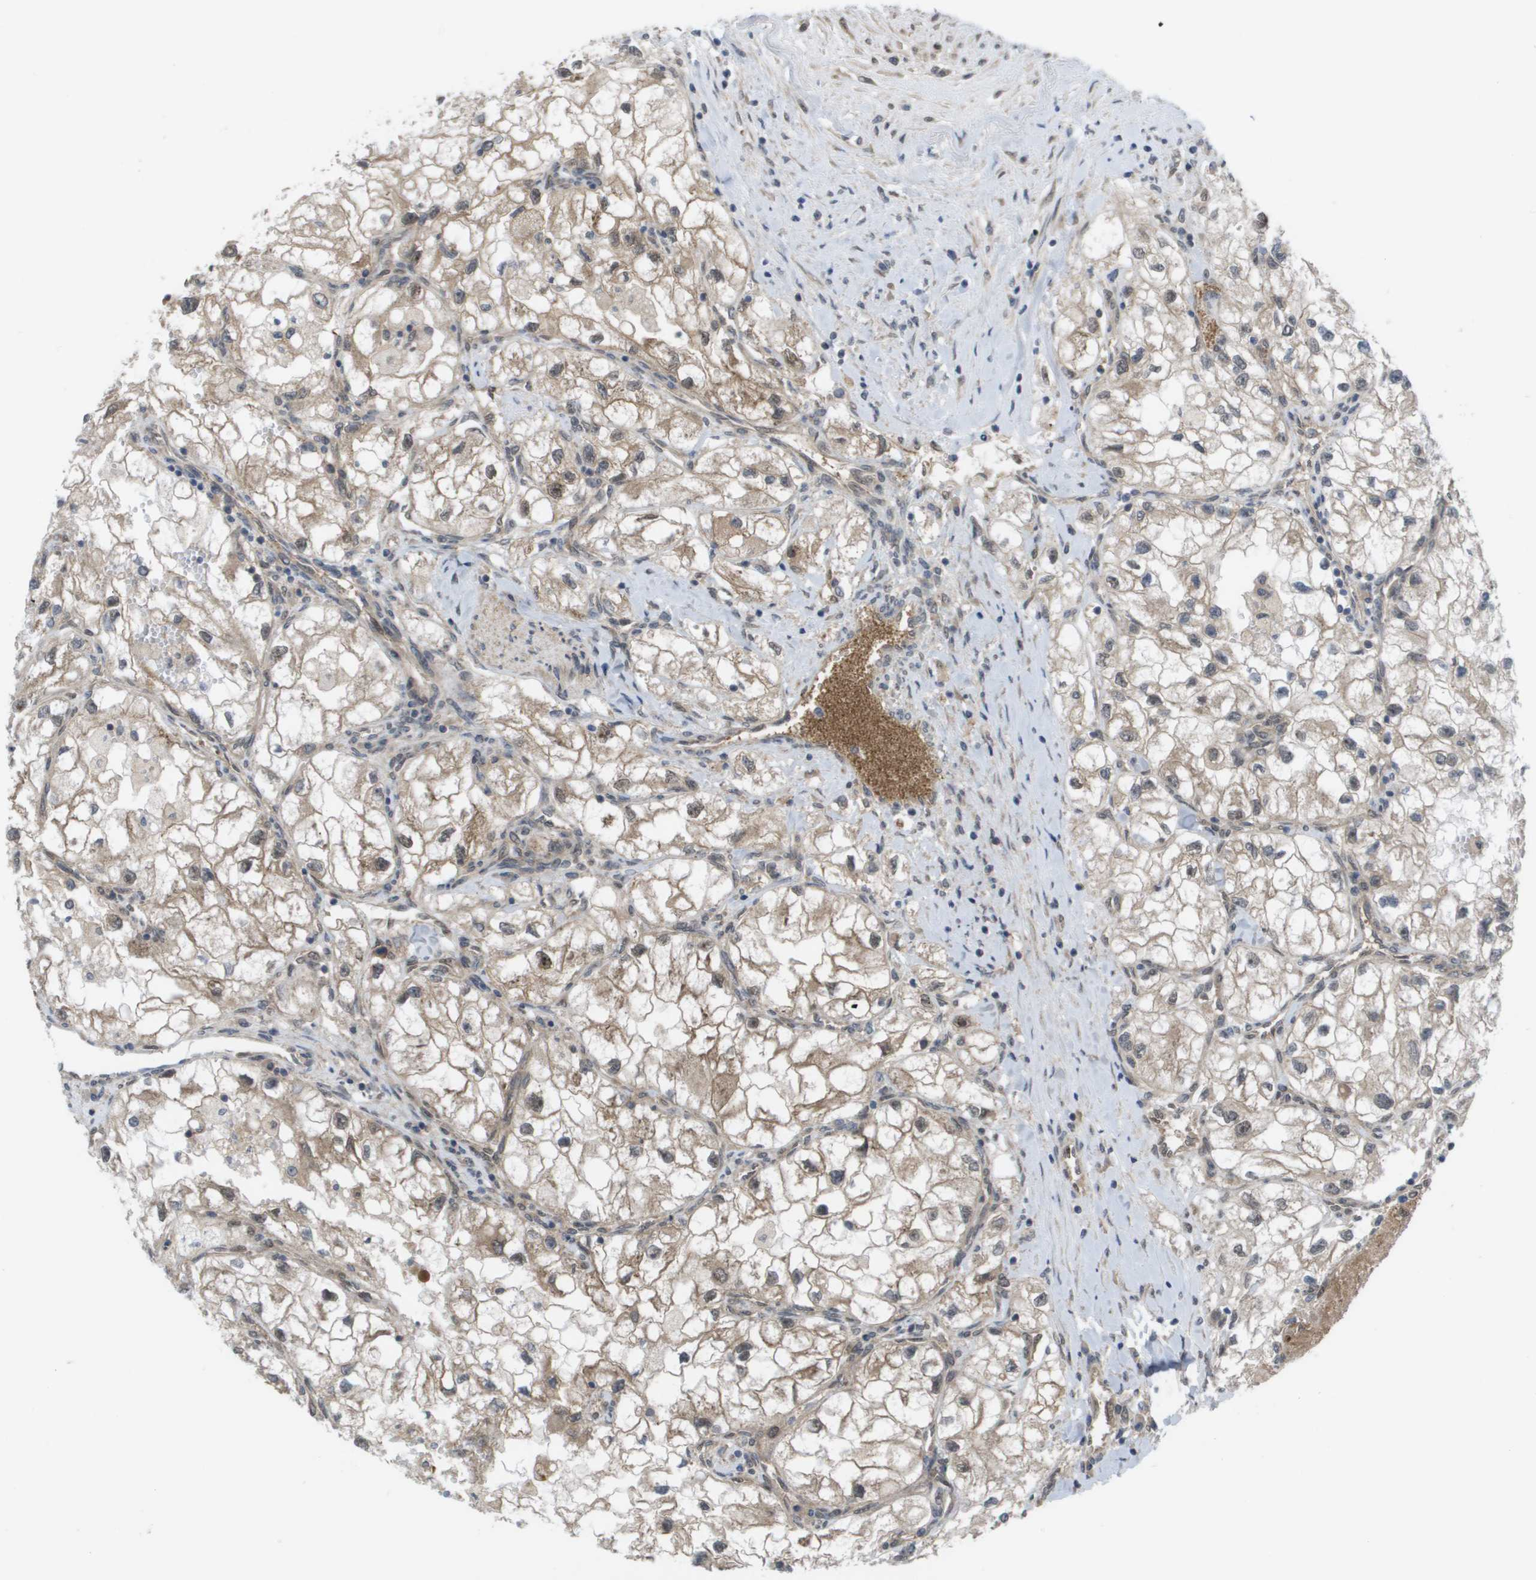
{"staining": {"intensity": "moderate", "quantity": ">75%", "location": "cytoplasmic/membranous,nuclear"}, "tissue": "renal cancer", "cell_type": "Tumor cells", "image_type": "cancer", "snomed": [{"axis": "morphology", "description": "Adenocarcinoma, NOS"}, {"axis": "topography", "description": "Kidney"}], "caption": "Tumor cells demonstrate medium levels of moderate cytoplasmic/membranous and nuclear staining in about >75% of cells in adenocarcinoma (renal). The protein of interest is stained brown, and the nuclei are stained in blue (DAB IHC with brightfield microscopy, high magnification).", "gene": "CTPS2", "patient": {"sex": "female", "age": 70}}